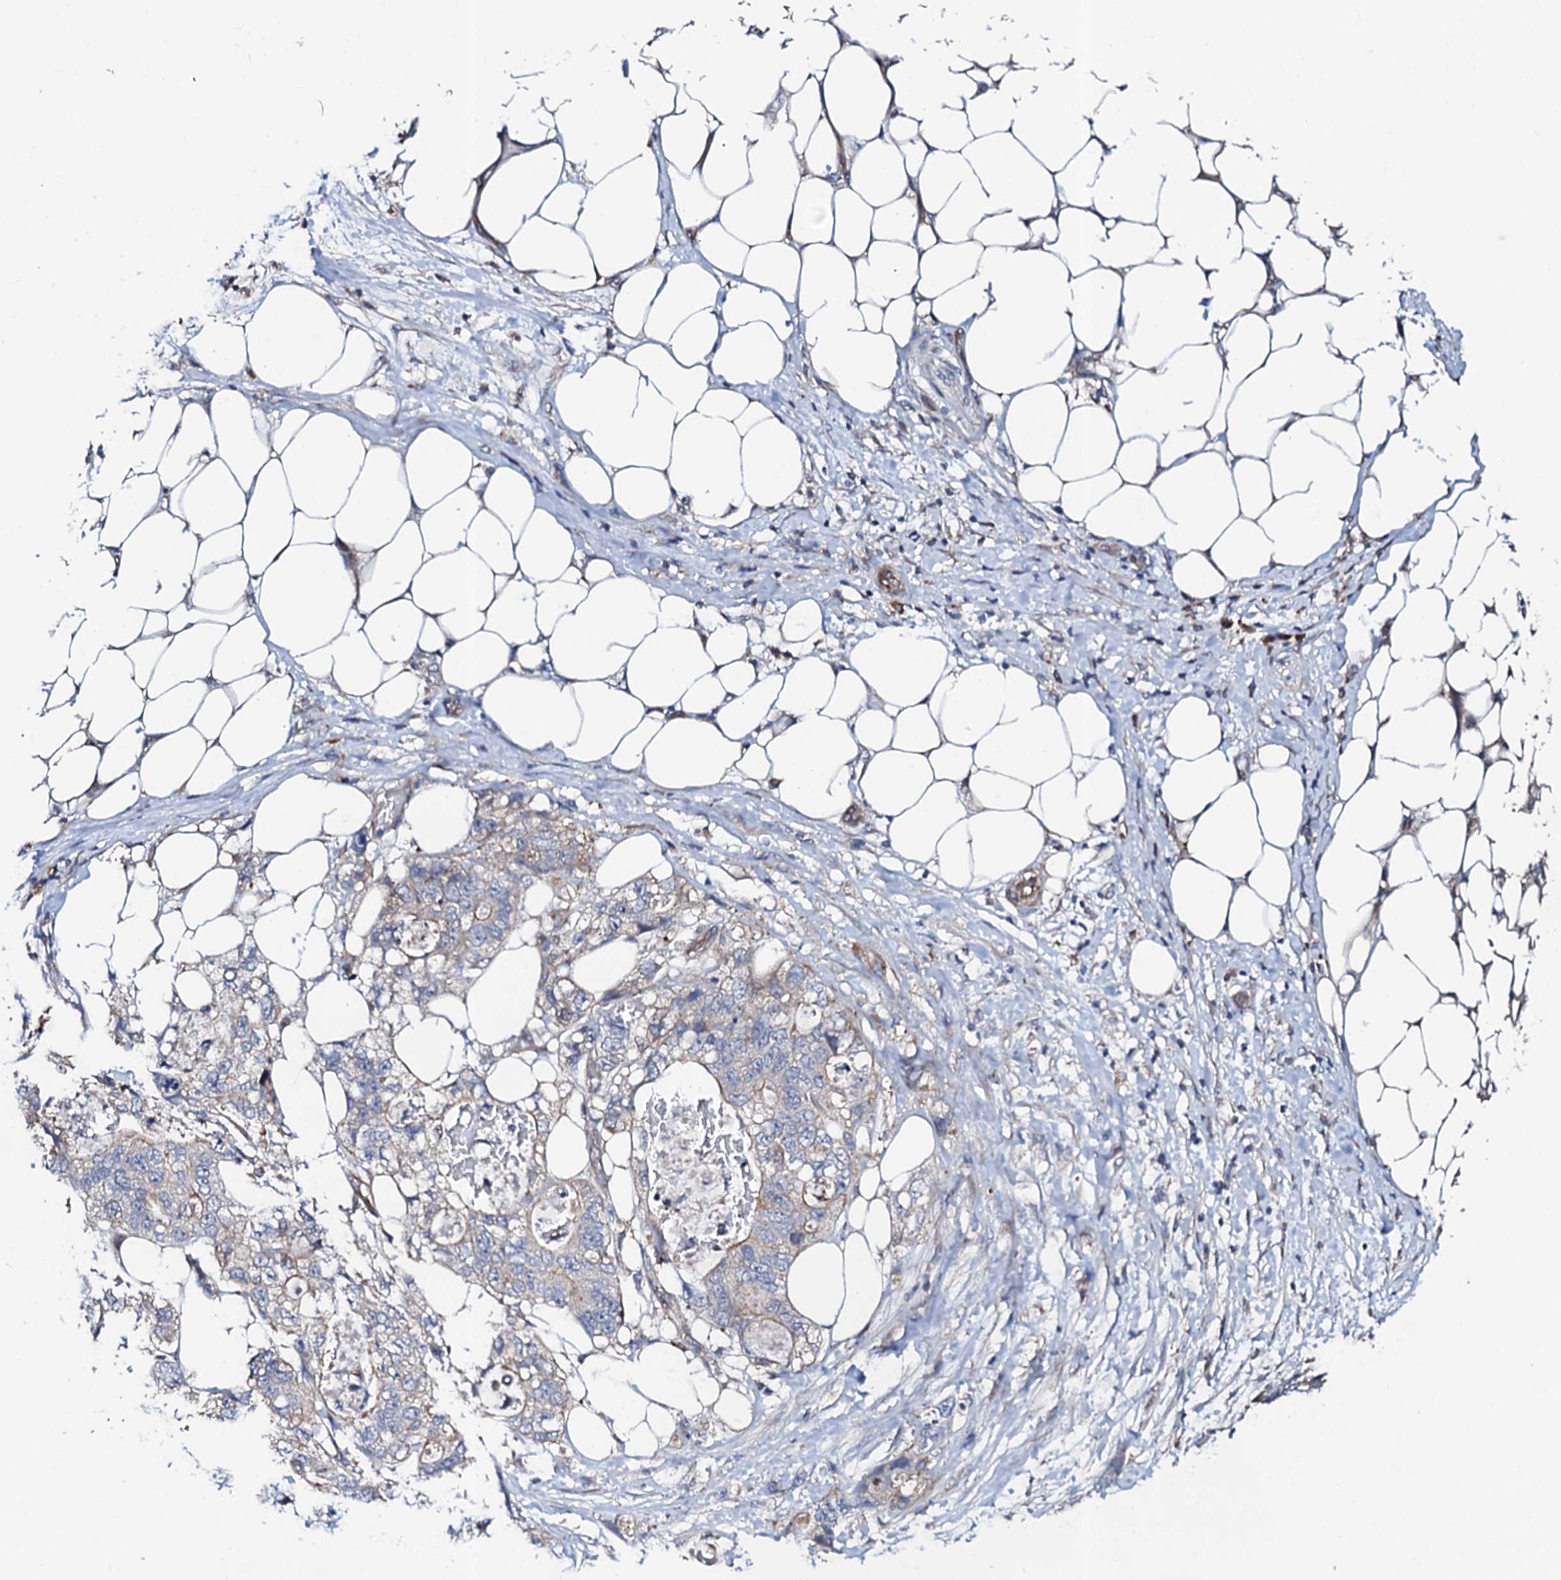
{"staining": {"intensity": "weak", "quantity": "<25%", "location": "cytoplasmic/membranous"}, "tissue": "stomach cancer", "cell_type": "Tumor cells", "image_type": "cancer", "snomed": [{"axis": "morphology", "description": "Adenocarcinoma, NOS"}, {"axis": "topography", "description": "Stomach"}], "caption": "DAB immunohistochemical staining of stomach cancer (adenocarcinoma) displays no significant expression in tumor cells. (Stains: DAB (3,3'-diaminobenzidine) immunohistochemistry (IHC) with hematoxylin counter stain, Microscopy: brightfield microscopy at high magnification).", "gene": "CIAO2A", "patient": {"sex": "female", "age": 89}}